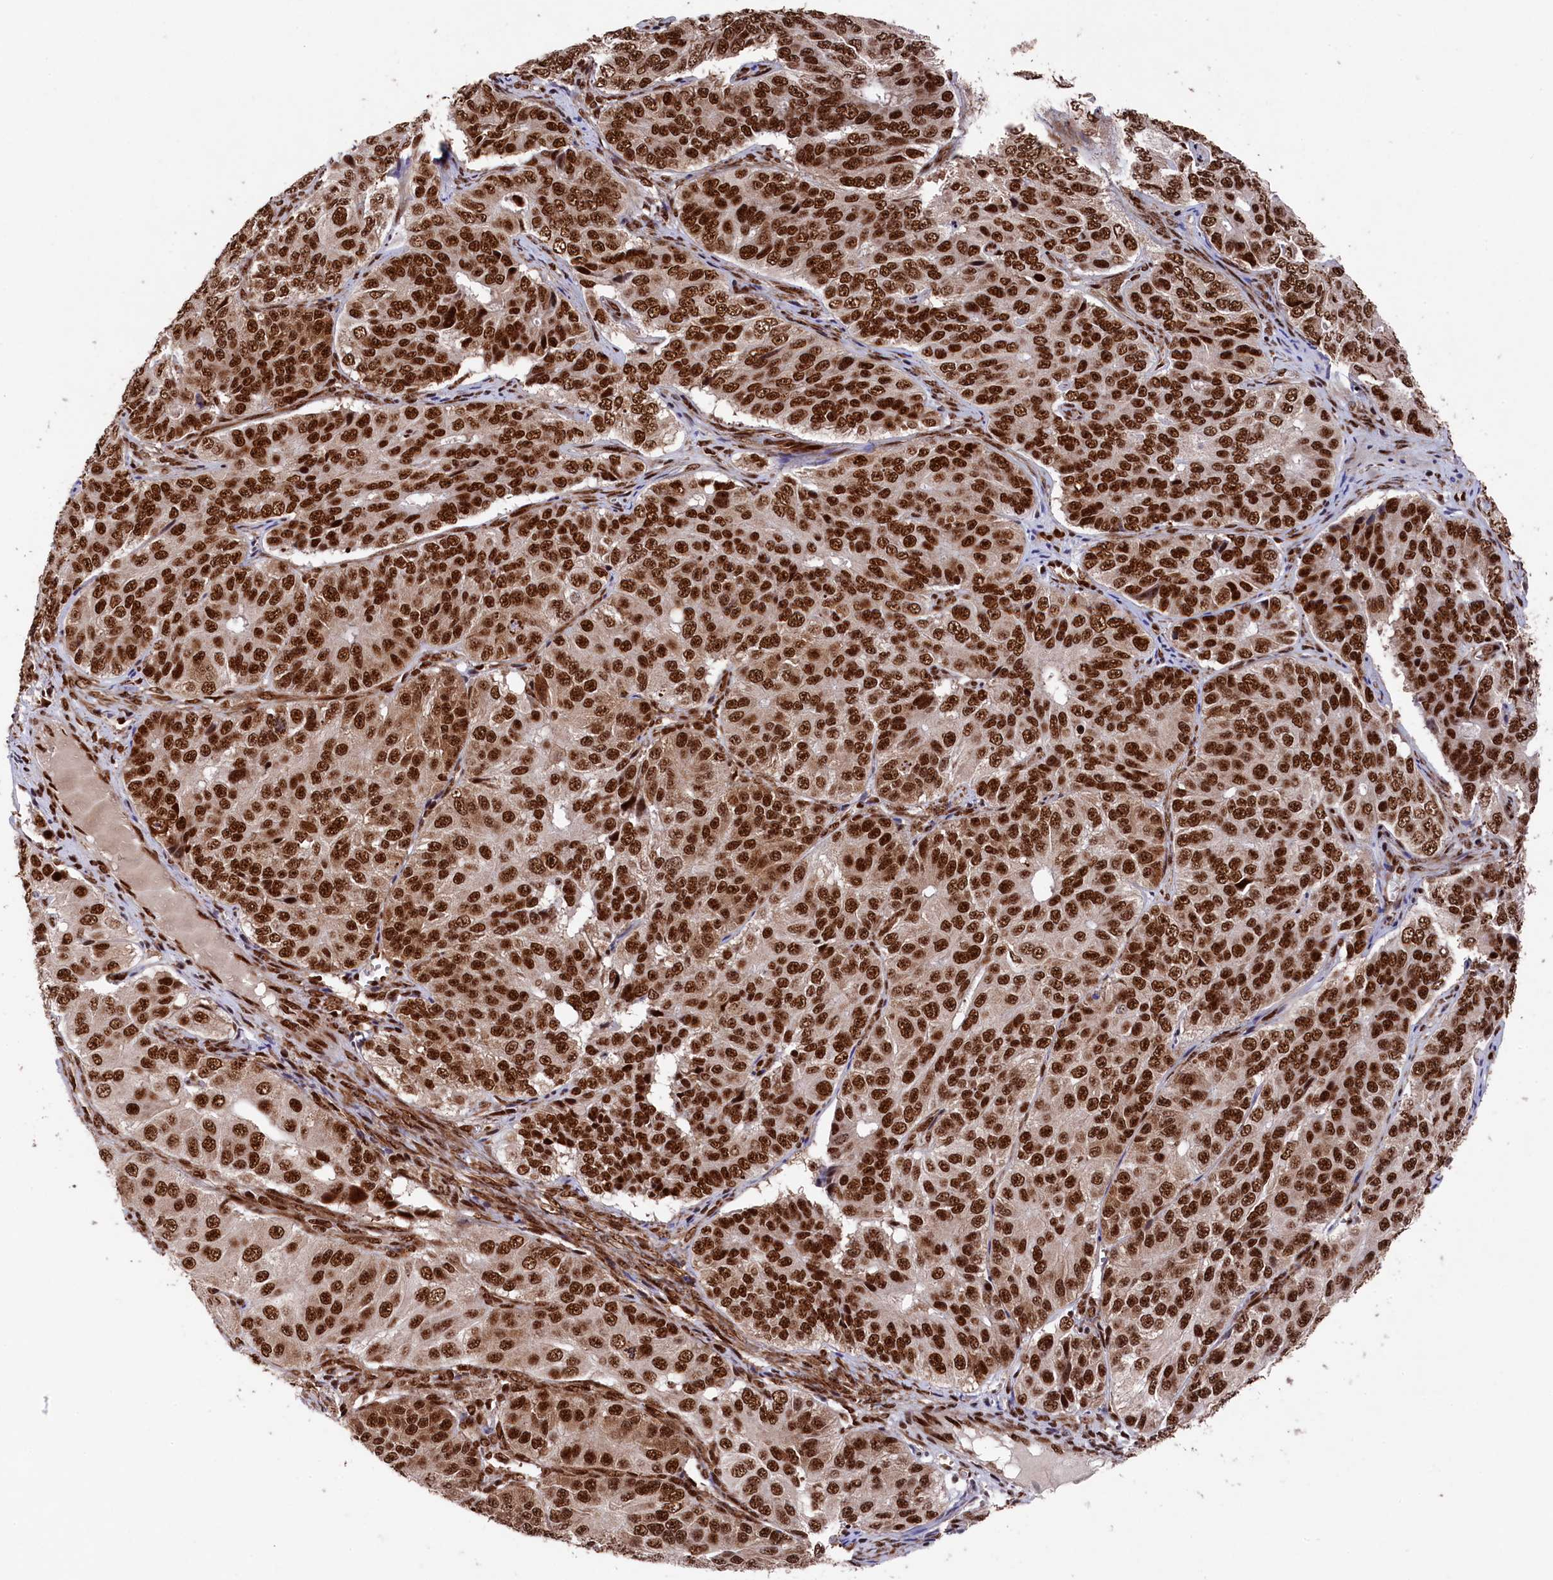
{"staining": {"intensity": "strong", "quantity": ">75%", "location": "nuclear"}, "tissue": "ovarian cancer", "cell_type": "Tumor cells", "image_type": "cancer", "snomed": [{"axis": "morphology", "description": "Carcinoma, endometroid"}, {"axis": "topography", "description": "Ovary"}], "caption": "Immunohistochemistry image of endometroid carcinoma (ovarian) stained for a protein (brown), which shows high levels of strong nuclear staining in approximately >75% of tumor cells.", "gene": "PRPF31", "patient": {"sex": "female", "age": 51}}